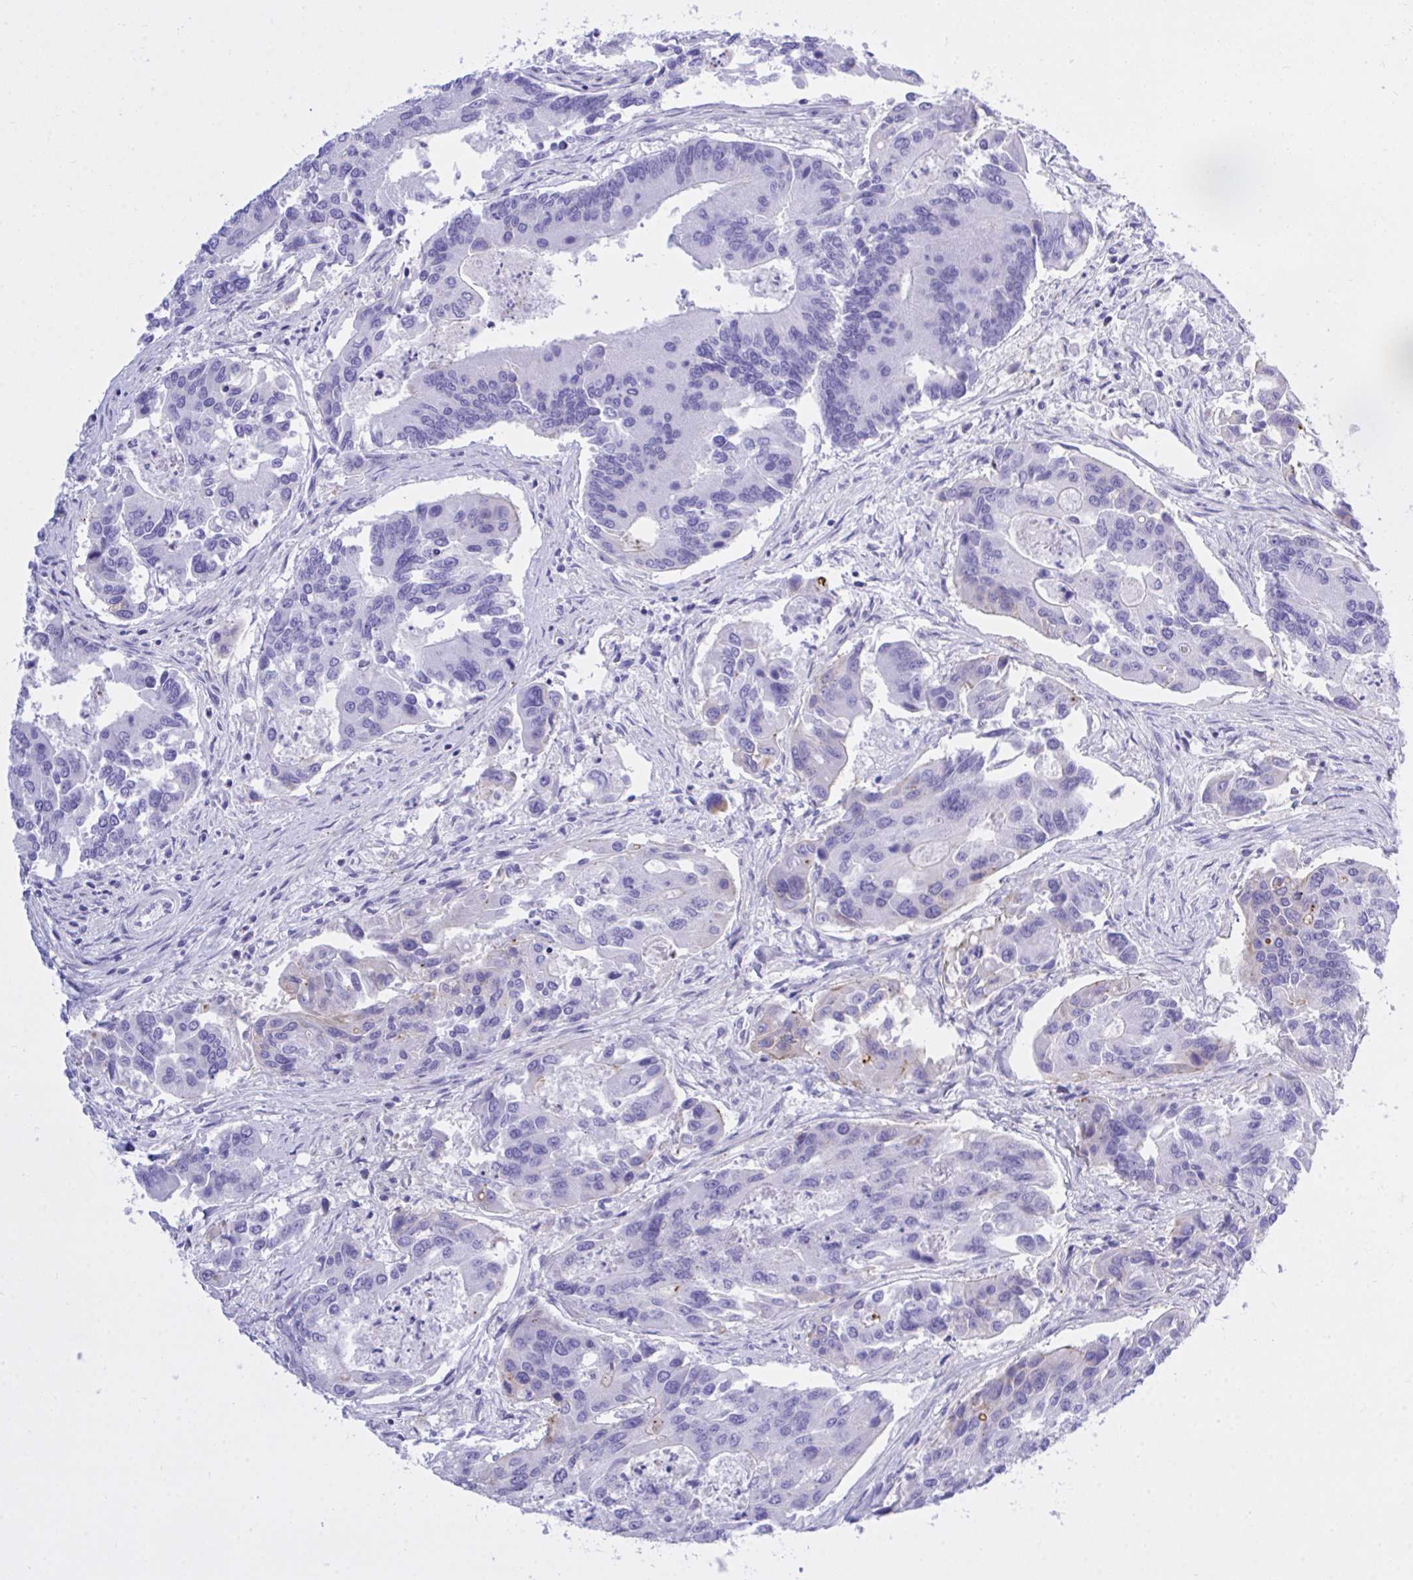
{"staining": {"intensity": "negative", "quantity": "none", "location": "none"}, "tissue": "colorectal cancer", "cell_type": "Tumor cells", "image_type": "cancer", "snomed": [{"axis": "morphology", "description": "Adenocarcinoma, NOS"}, {"axis": "topography", "description": "Colon"}], "caption": "DAB (3,3'-diaminobenzidine) immunohistochemical staining of colorectal cancer (adenocarcinoma) demonstrates no significant staining in tumor cells.", "gene": "BEX5", "patient": {"sex": "female", "age": 67}}